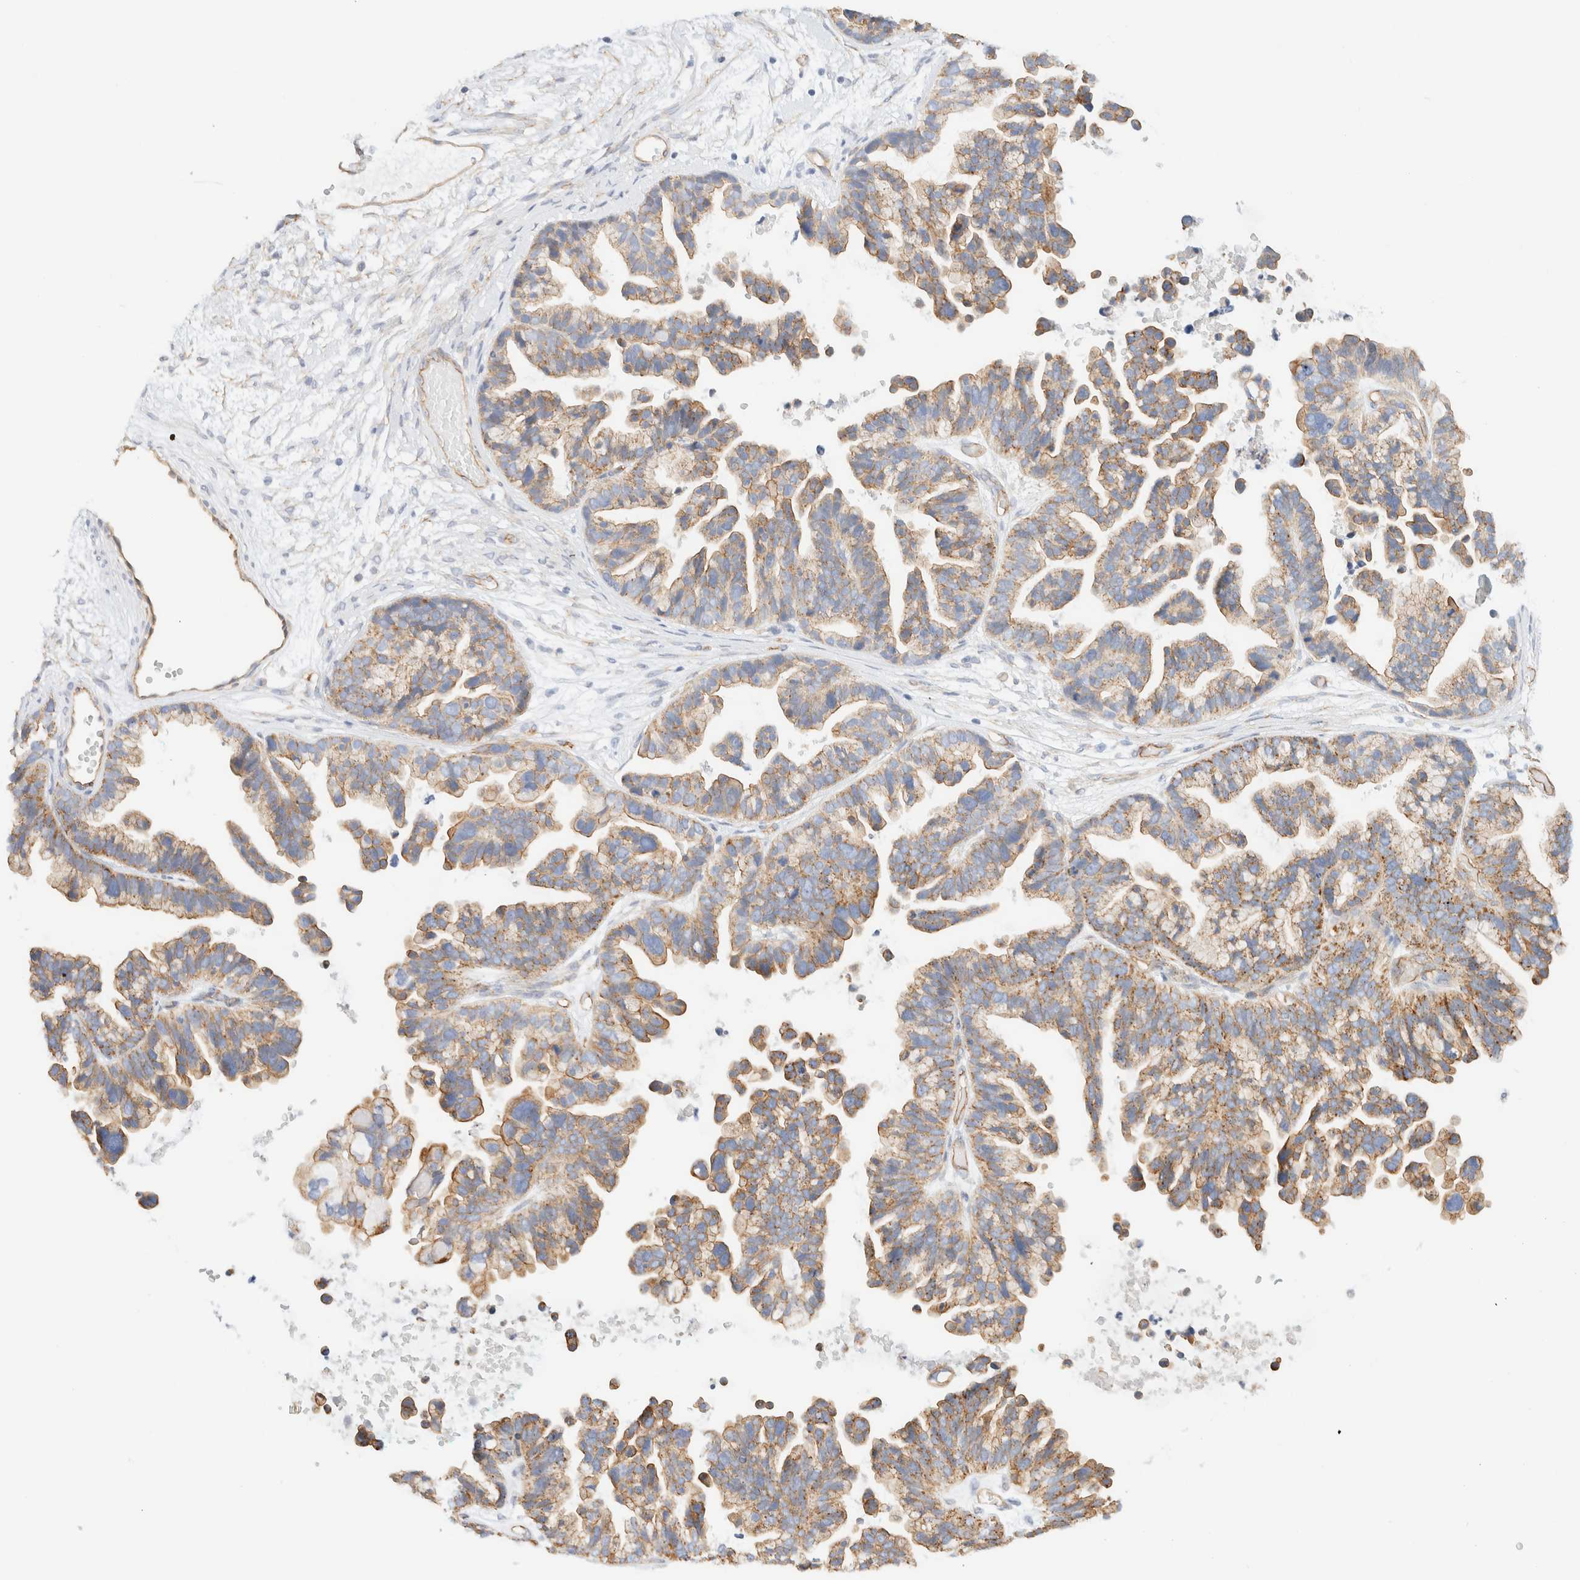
{"staining": {"intensity": "moderate", "quantity": ">75%", "location": "cytoplasmic/membranous"}, "tissue": "ovarian cancer", "cell_type": "Tumor cells", "image_type": "cancer", "snomed": [{"axis": "morphology", "description": "Cystadenocarcinoma, serous, NOS"}, {"axis": "topography", "description": "Ovary"}], "caption": "Immunohistochemistry photomicrograph of neoplastic tissue: human ovarian serous cystadenocarcinoma stained using immunohistochemistry demonstrates medium levels of moderate protein expression localized specifically in the cytoplasmic/membranous of tumor cells, appearing as a cytoplasmic/membranous brown color.", "gene": "CYB5R4", "patient": {"sex": "female", "age": 56}}